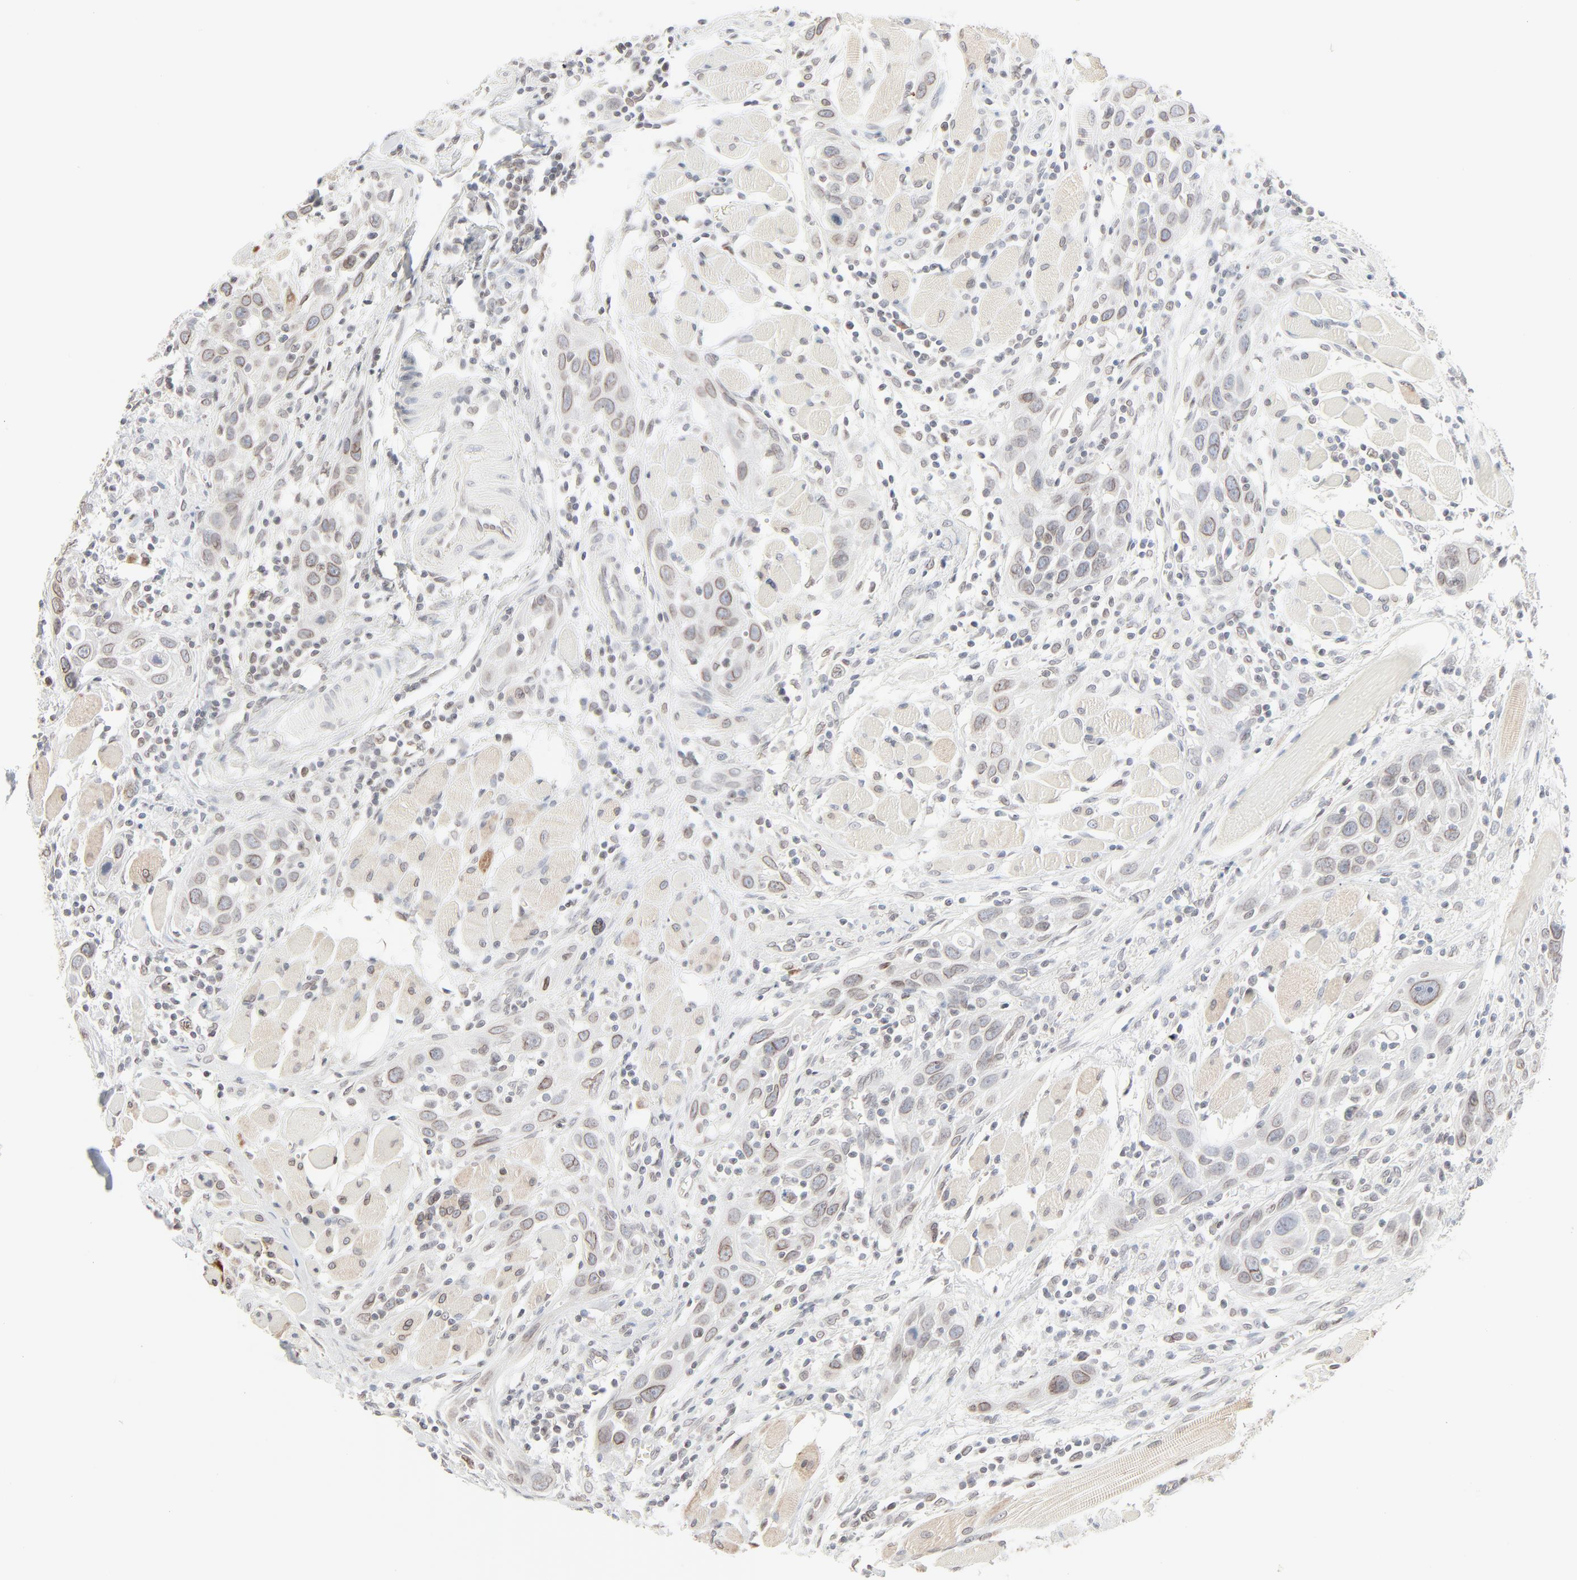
{"staining": {"intensity": "weak", "quantity": "25%-75%", "location": "cytoplasmic/membranous,nuclear"}, "tissue": "head and neck cancer", "cell_type": "Tumor cells", "image_type": "cancer", "snomed": [{"axis": "morphology", "description": "Squamous cell carcinoma, NOS"}, {"axis": "topography", "description": "Oral tissue"}, {"axis": "topography", "description": "Head-Neck"}], "caption": "A photomicrograph of squamous cell carcinoma (head and neck) stained for a protein displays weak cytoplasmic/membranous and nuclear brown staining in tumor cells.", "gene": "MAD1L1", "patient": {"sex": "female", "age": 50}}